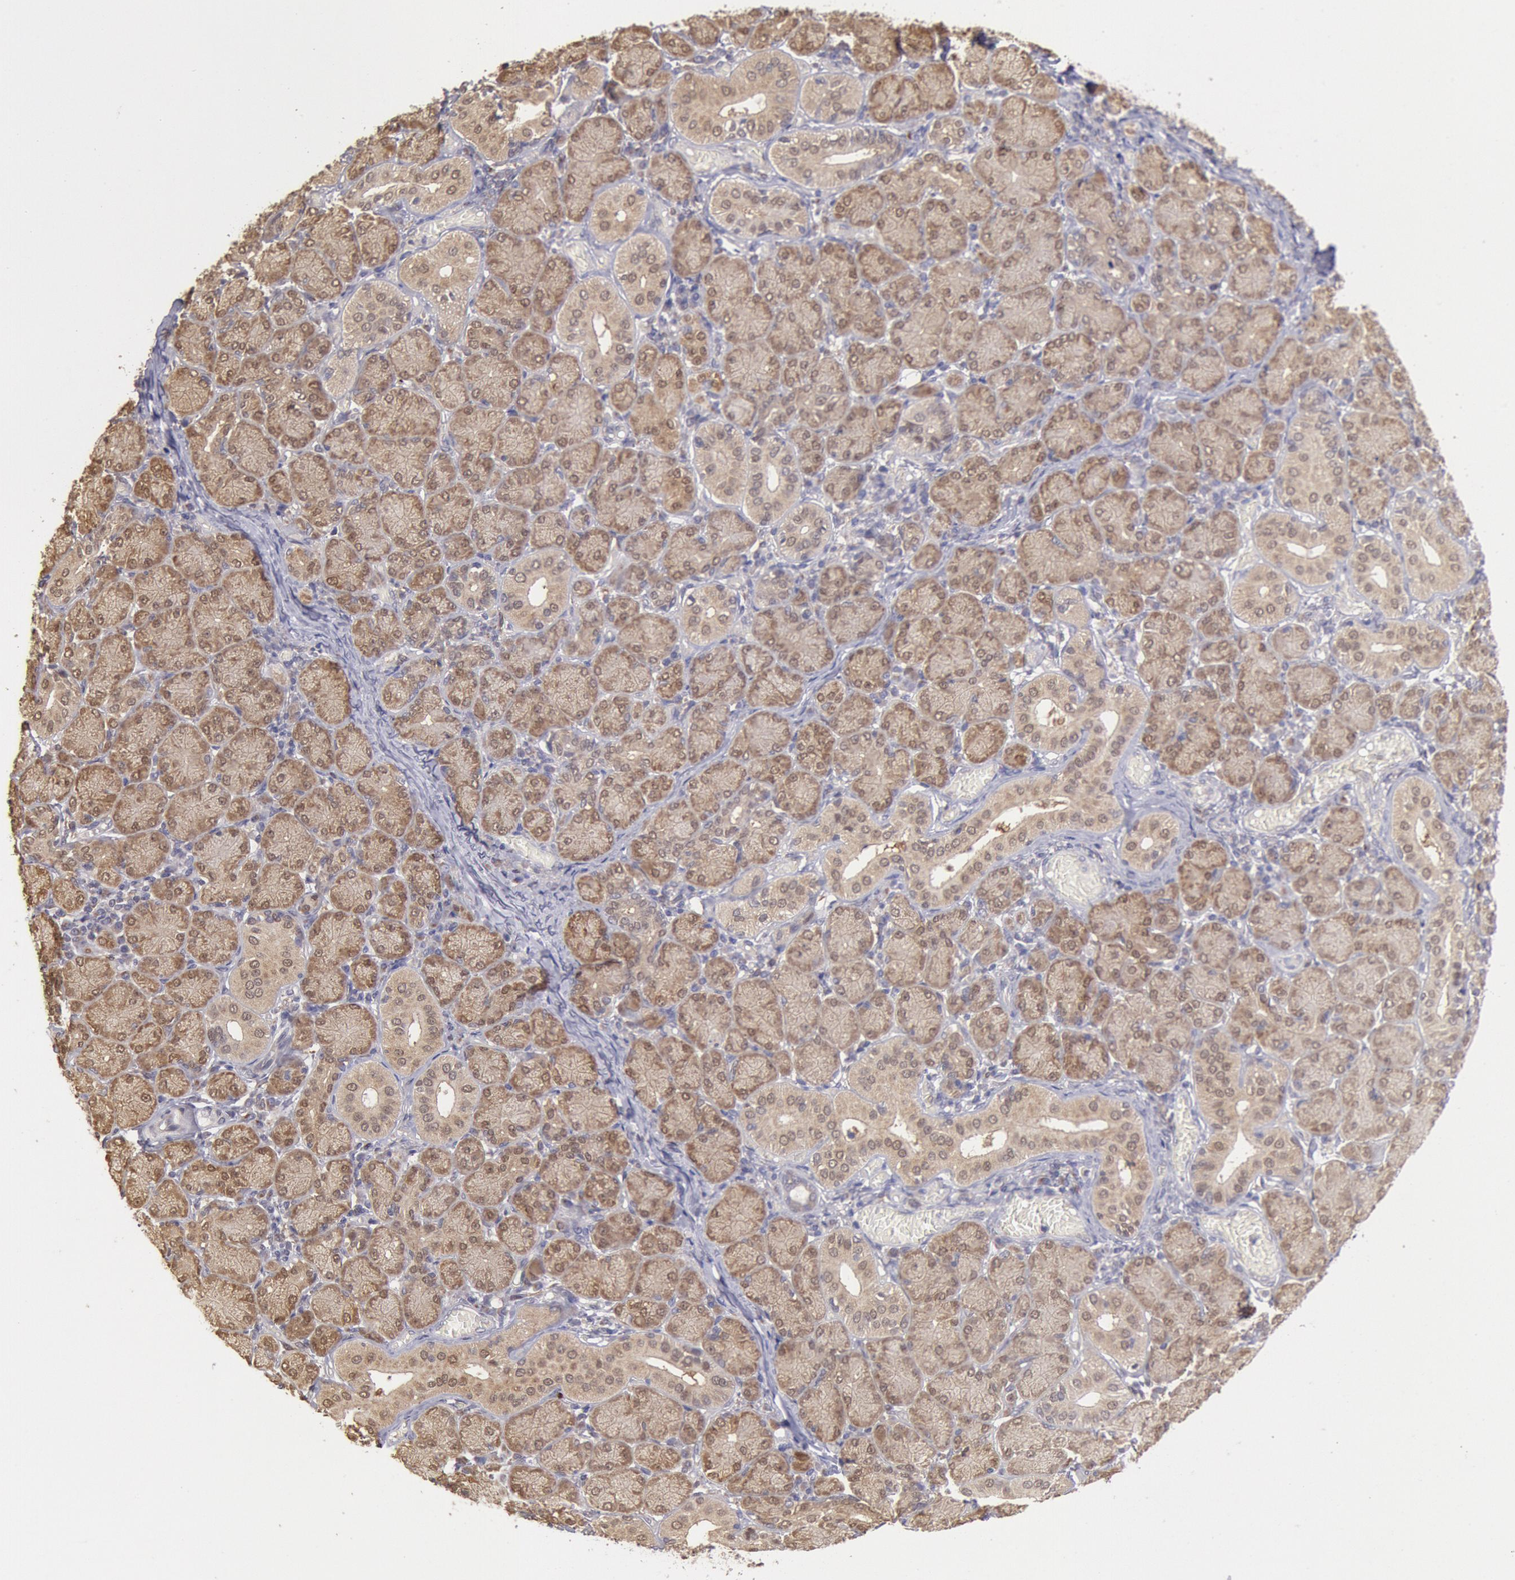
{"staining": {"intensity": "moderate", "quantity": ">75%", "location": "cytoplasmic/membranous,nuclear"}, "tissue": "salivary gland", "cell_type": "Glandular cells", "image_type": "normal", "snomed": [{"axis": "morphology", "description": "Normal tissue, NOS"}, {"axis": "topography", "description": "Salivary gland"}], "caption": "IHC of normal human salivary gland demonstrates medium levels of moderate cytoplasmic/membranous,nuclear staining in about >75% of glandular cells. (IHC, brightfield microscopy, high magnification).", "gene": "COMT", "patient": {"sex": "female", "age": 24}}